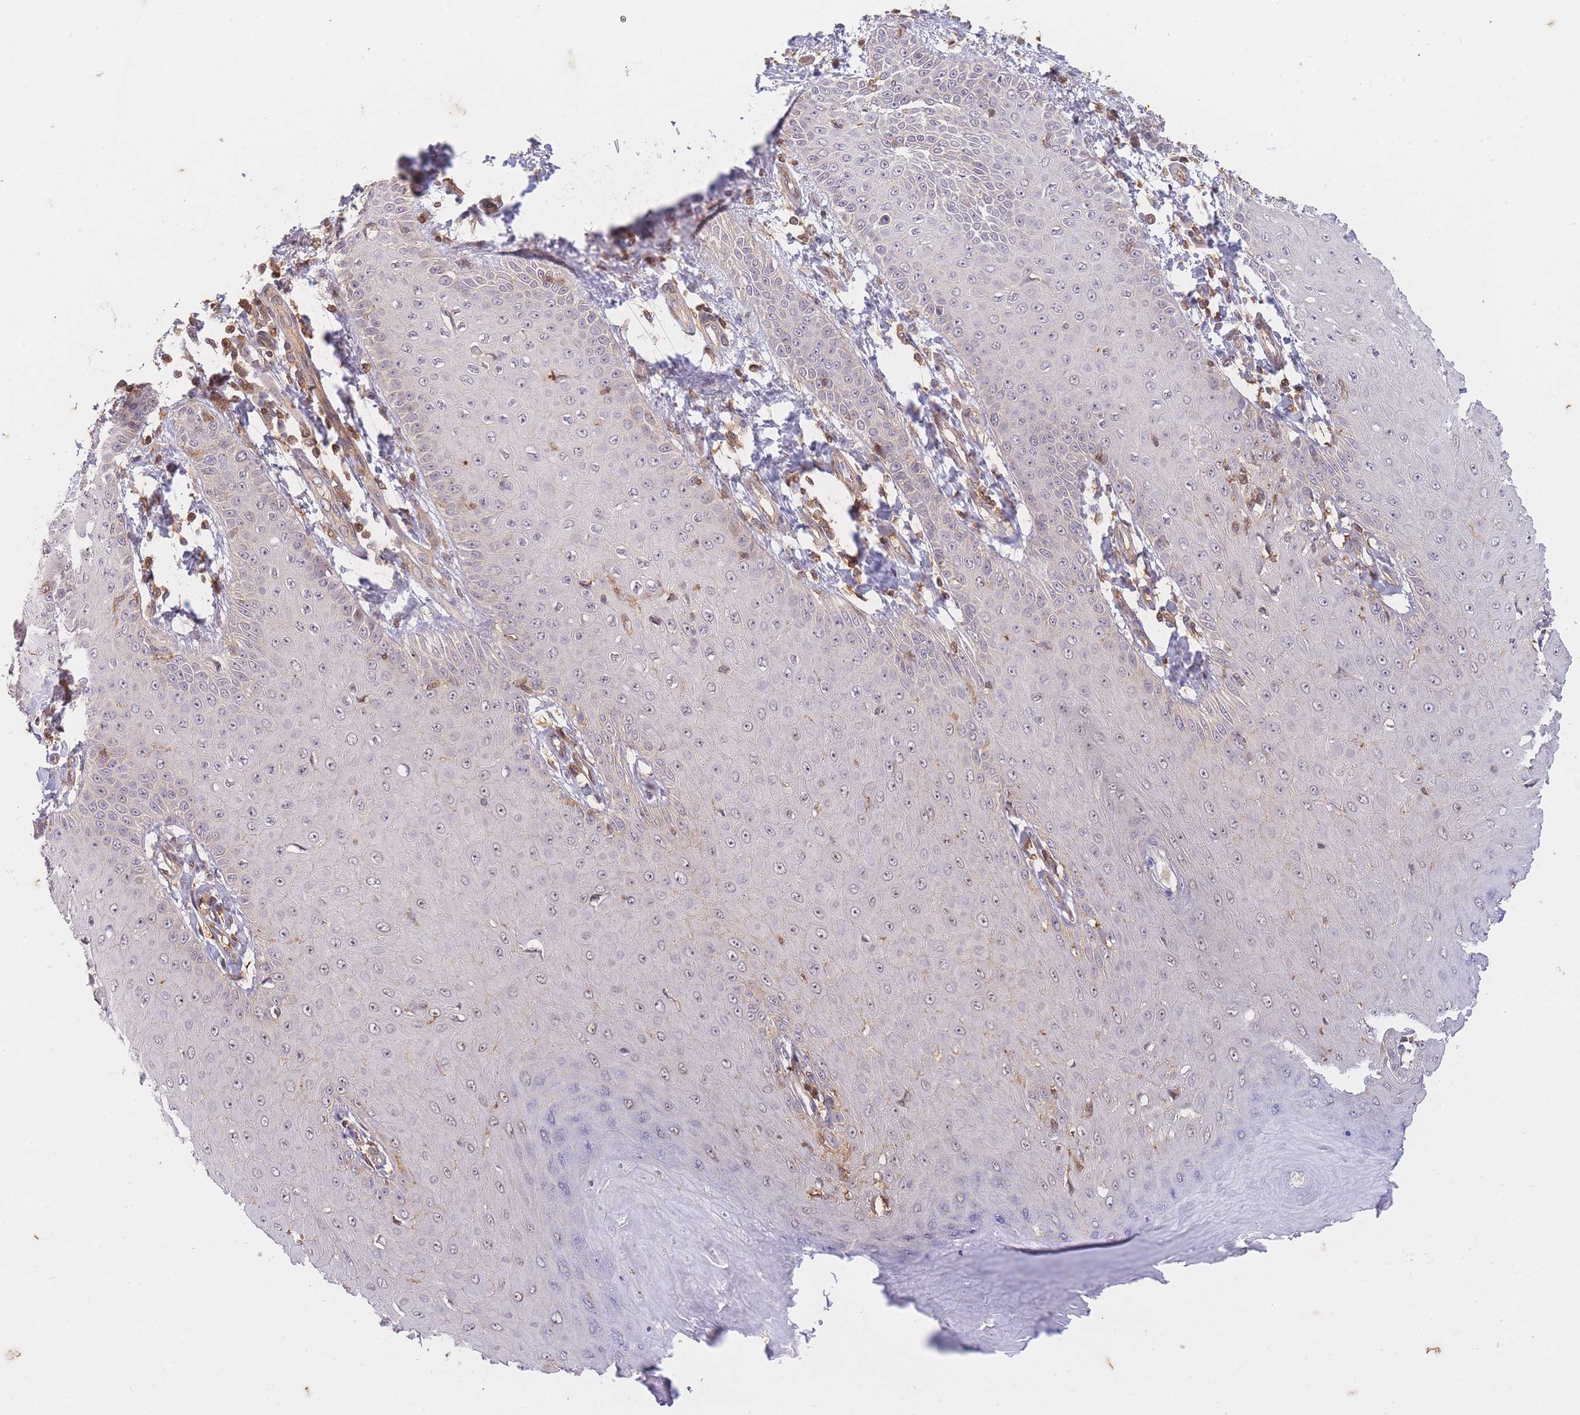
{"staining": {"intensity": "weak", "quantity": "25%-75%", "location": "nuclear"}, "tissue": "skin cancer", "cell_type": "Tumor cells", "image_type": "cancer", "snomed": [{"axis": "morphology", "description": "Squamous cell carcinoma, NOS"}, {"axis": "topography", "description": "Skin"}], "caption": "Weak nuclear staining is present in about 25%-75% of tumor cells in skin cancer (squamous cell carcinoma).", "gene": "ST8SIA4", "patient": {"sex": "male", "age": 70}}